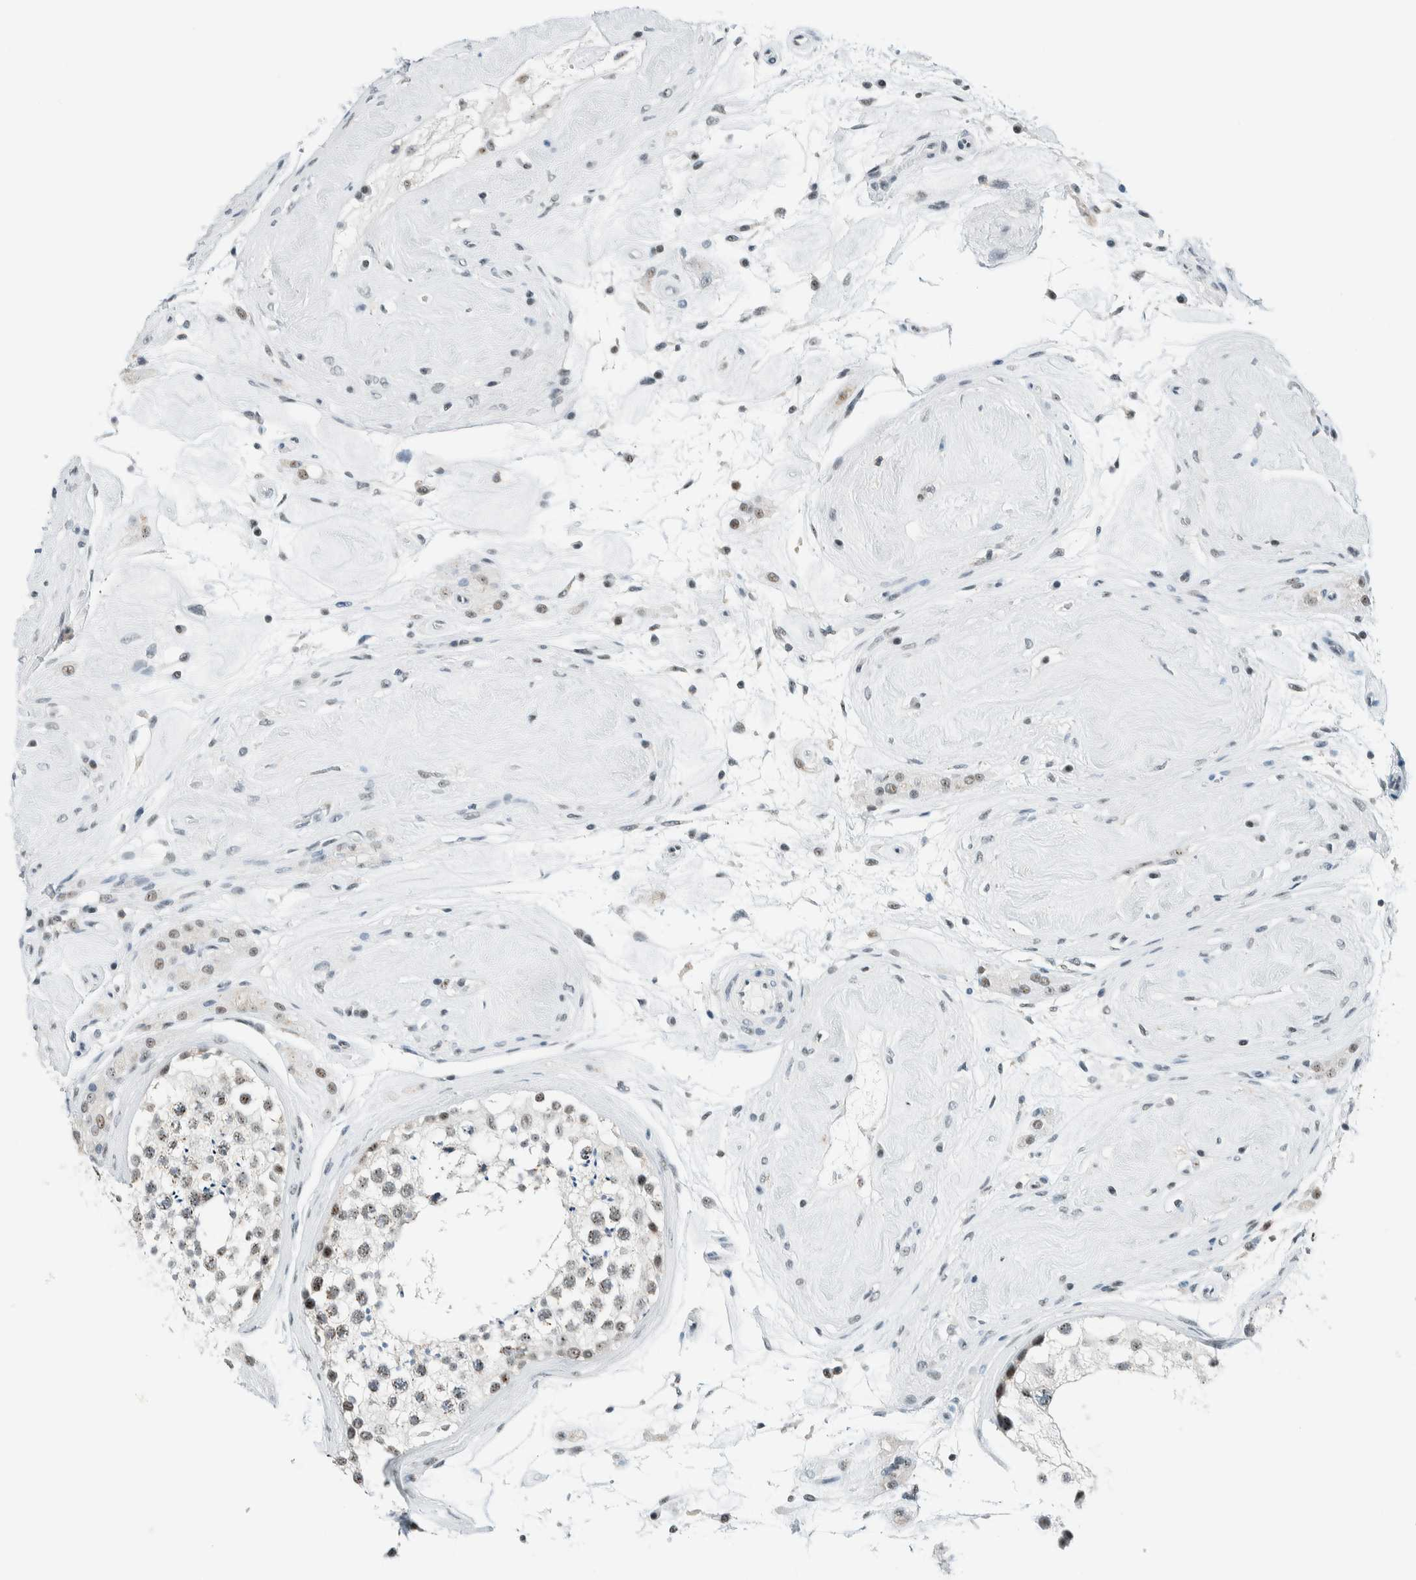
{"staining": {"intensity": "weak", "quantity": "25%-75%", "location": "nuclear"}, "tissue": "testis", "cell_type": "Cells in seminiferous ducts", "image_type": "normal", "snomed": [{"axis": "morphology", "description": "Normal tissue, NOS"}, {"axis": "topography", "description": "Testis"}], "caption": "This is a photomicrograph of IHC staining of normal testis, which shows weak positivity in the nuclear of cells in seminiferous ducts.", "gene": "CYSRT1", "patient": {"sex": "male", "age": 46}}